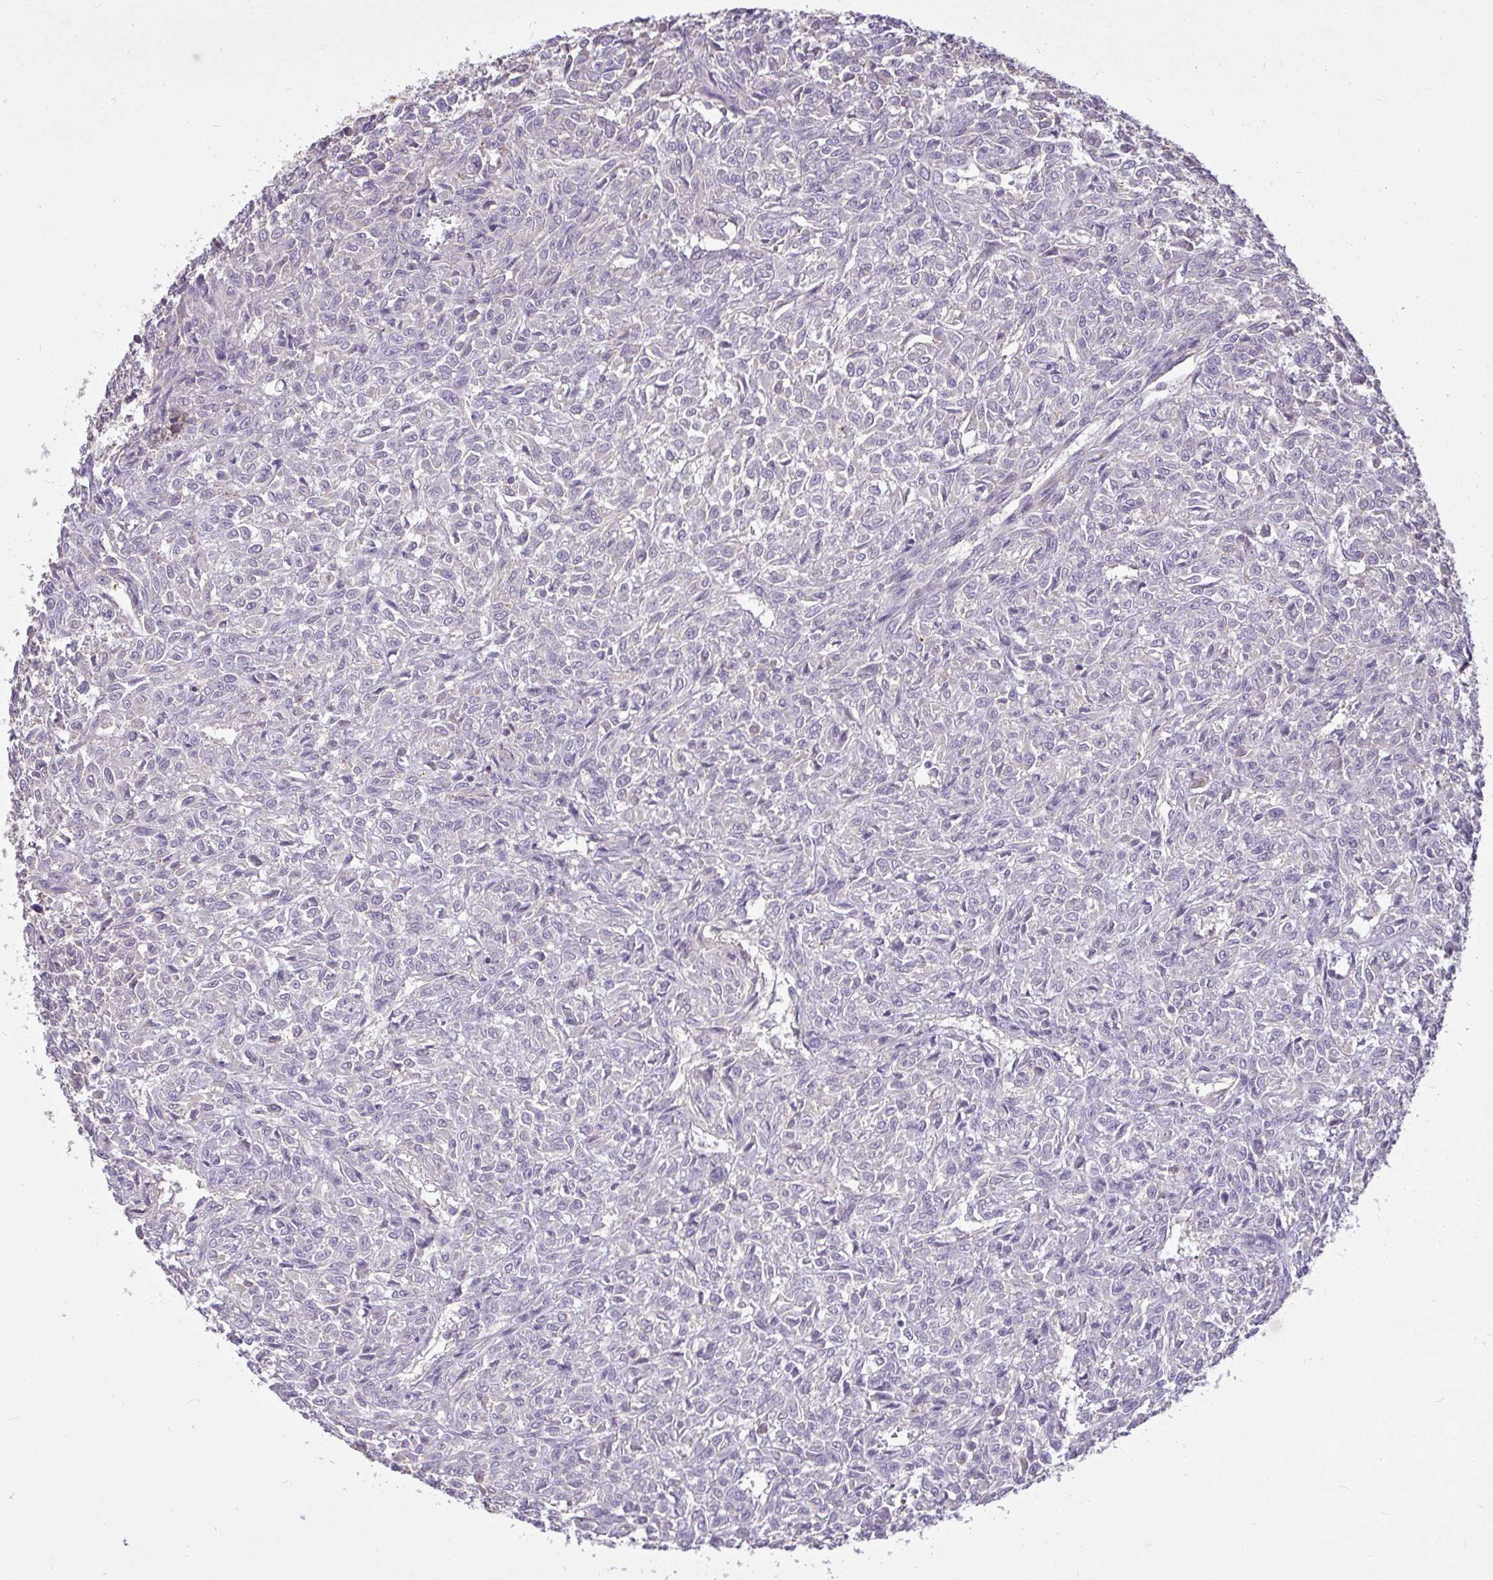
{"staining": {"intensity": "negative", "quantity": "none", "location": "none"}, "tissue": "renal cancer", "cell_type": "Tumor cells", "image_type": "cancer", "snomed": [{"axis": "morphology", "description": "Adenocarcinoma, NOS"}, {"axis": "topography", "description": "Kidney"}], "caption": "Renal cancer stained for a protein using immunohistochemistry demonstrates no positivity tumor cells.", "gene": "STRIP1", "patient": {"sex": "male", "age": 58}}